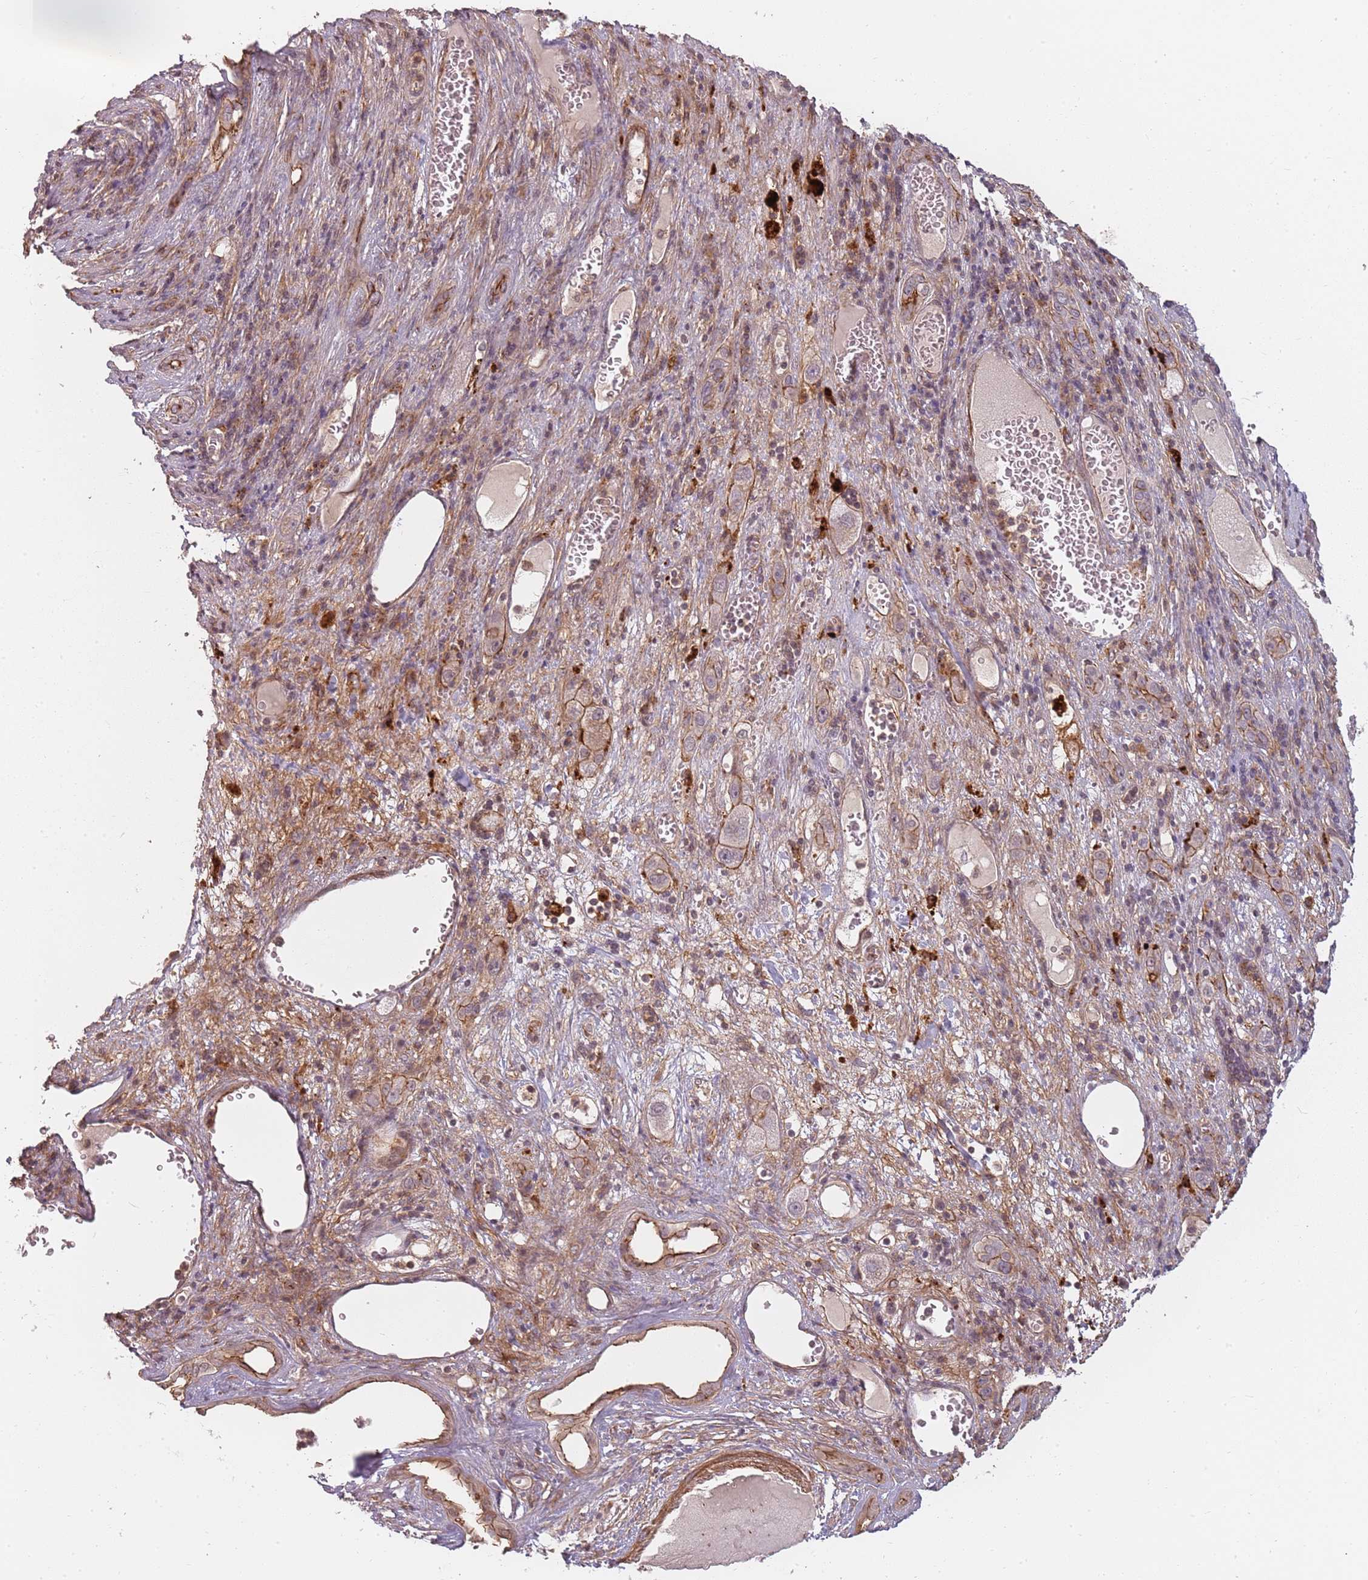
{"staining": {"intensity": "moderate", "quantity": "<25%", "location": "cytoplasmic/membranous"}, "tissue": "liver cancer", "cell_type": "Tumor cells", "image_type": "cancer", "snomed": [{"axis": "morphology", "description": "Carcinoma, Hepatocellular, NOS"}, {"axis": "topography", "description": "Liver"}], "caption": "Immunohistochemical staining of liver cancer (hepatocellular carcinoma) demonstrates moderate cytoplasmic/membranous protein staining in about <25% of tumor cells.", "gene": "PPP1R14C", "patient": {"sex": "female", "age": 73}}